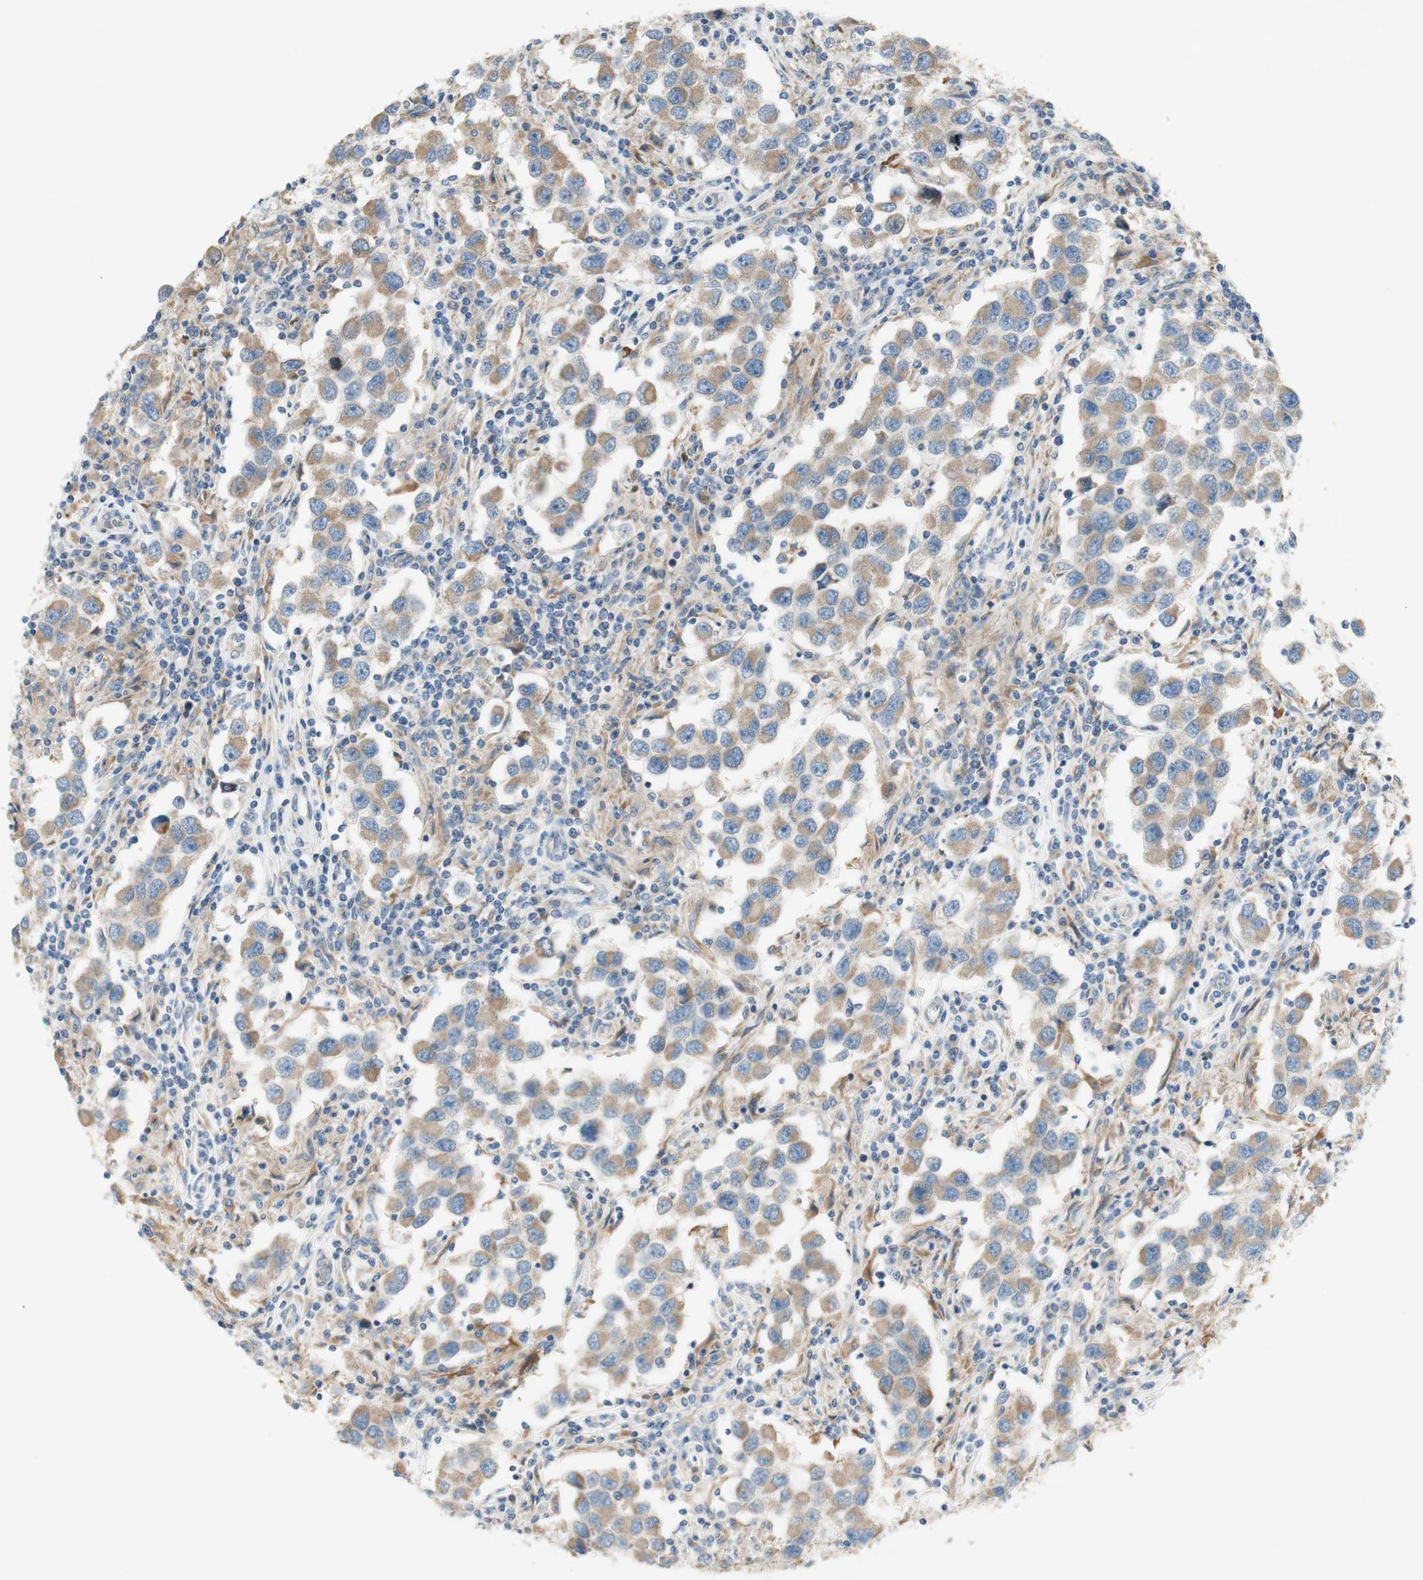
{"staining": {"intensity": "moderate", "quantity": ">75%", "location": "cytoplasmic/membranous"}, "tissue": "testis cancer", "cell_type": "Tumor cells", "image_type": "cancer", "snomed": [{"axis": "morphology", "description": "Carcinoma, Embryonal, NOS"}, {"axis": "topography", "description": "Testis"}], "caption": "Immunohistochemical staining of testis cancer (embryonal carcinoma) reveals moderate cytoplasmic/membranous protein positivity in approximately >75% of tumor cells. (DAB IHC with brightfield microscopy, high magnification).", "gene": "CLCN2", "patient": {"sex": "male", "age": 21}}